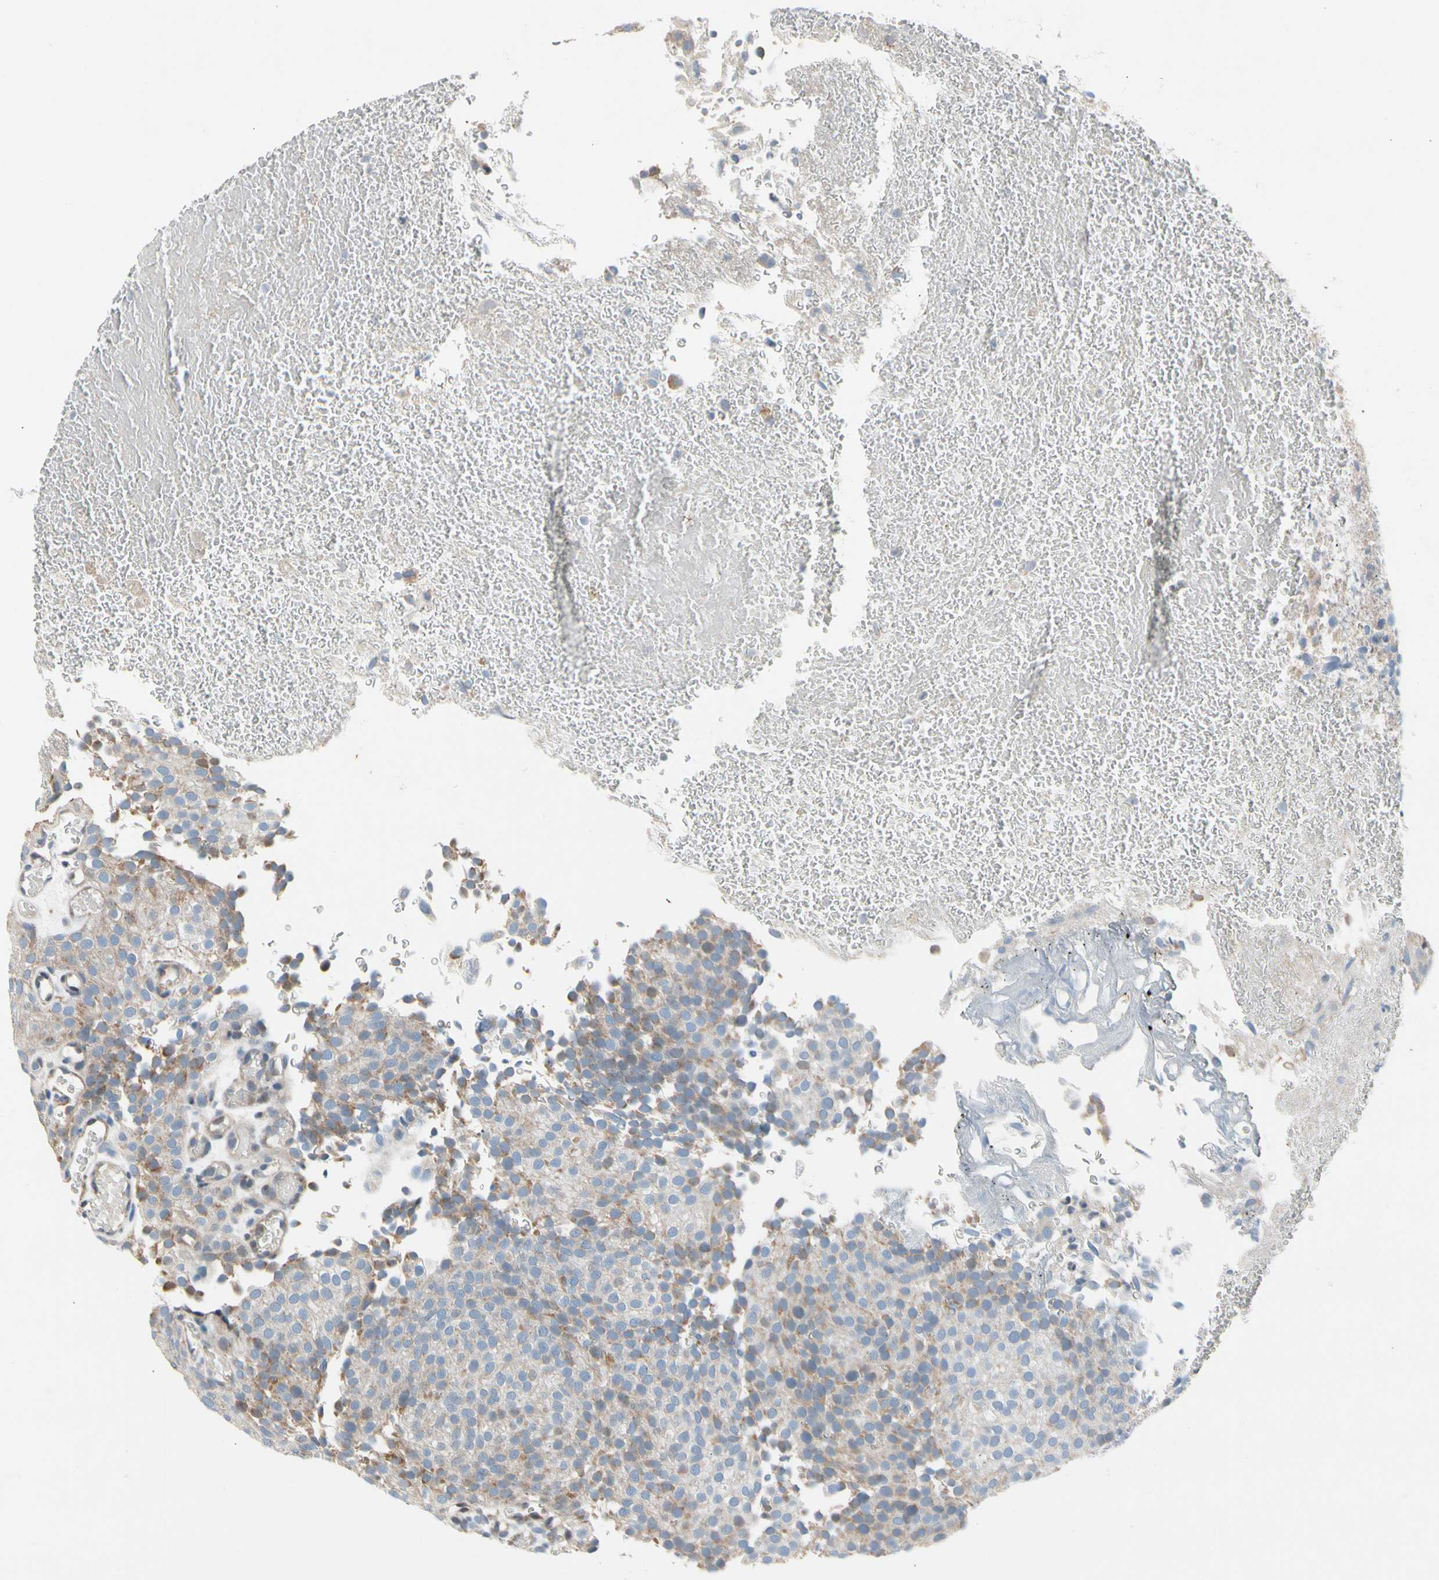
{"staining": {"intensity": "negative", "quantity": "none", "location": "none"}, "tissue": "urothelial cancer", "cell_type": "Tumor cells", "image_type": "cancer", "snomed": [{"axis": "morphology", "description": "Urothelial carcinoma, Low grade"}, {"axis": "topography", "description": "Urinary bladder"}], "caption": "The micrograph demonstrates no staining of tumor cells in low-grade urothelial carcinoma.", "gene": "SOX30", "patient": {"sex": "male", "age": 78}}